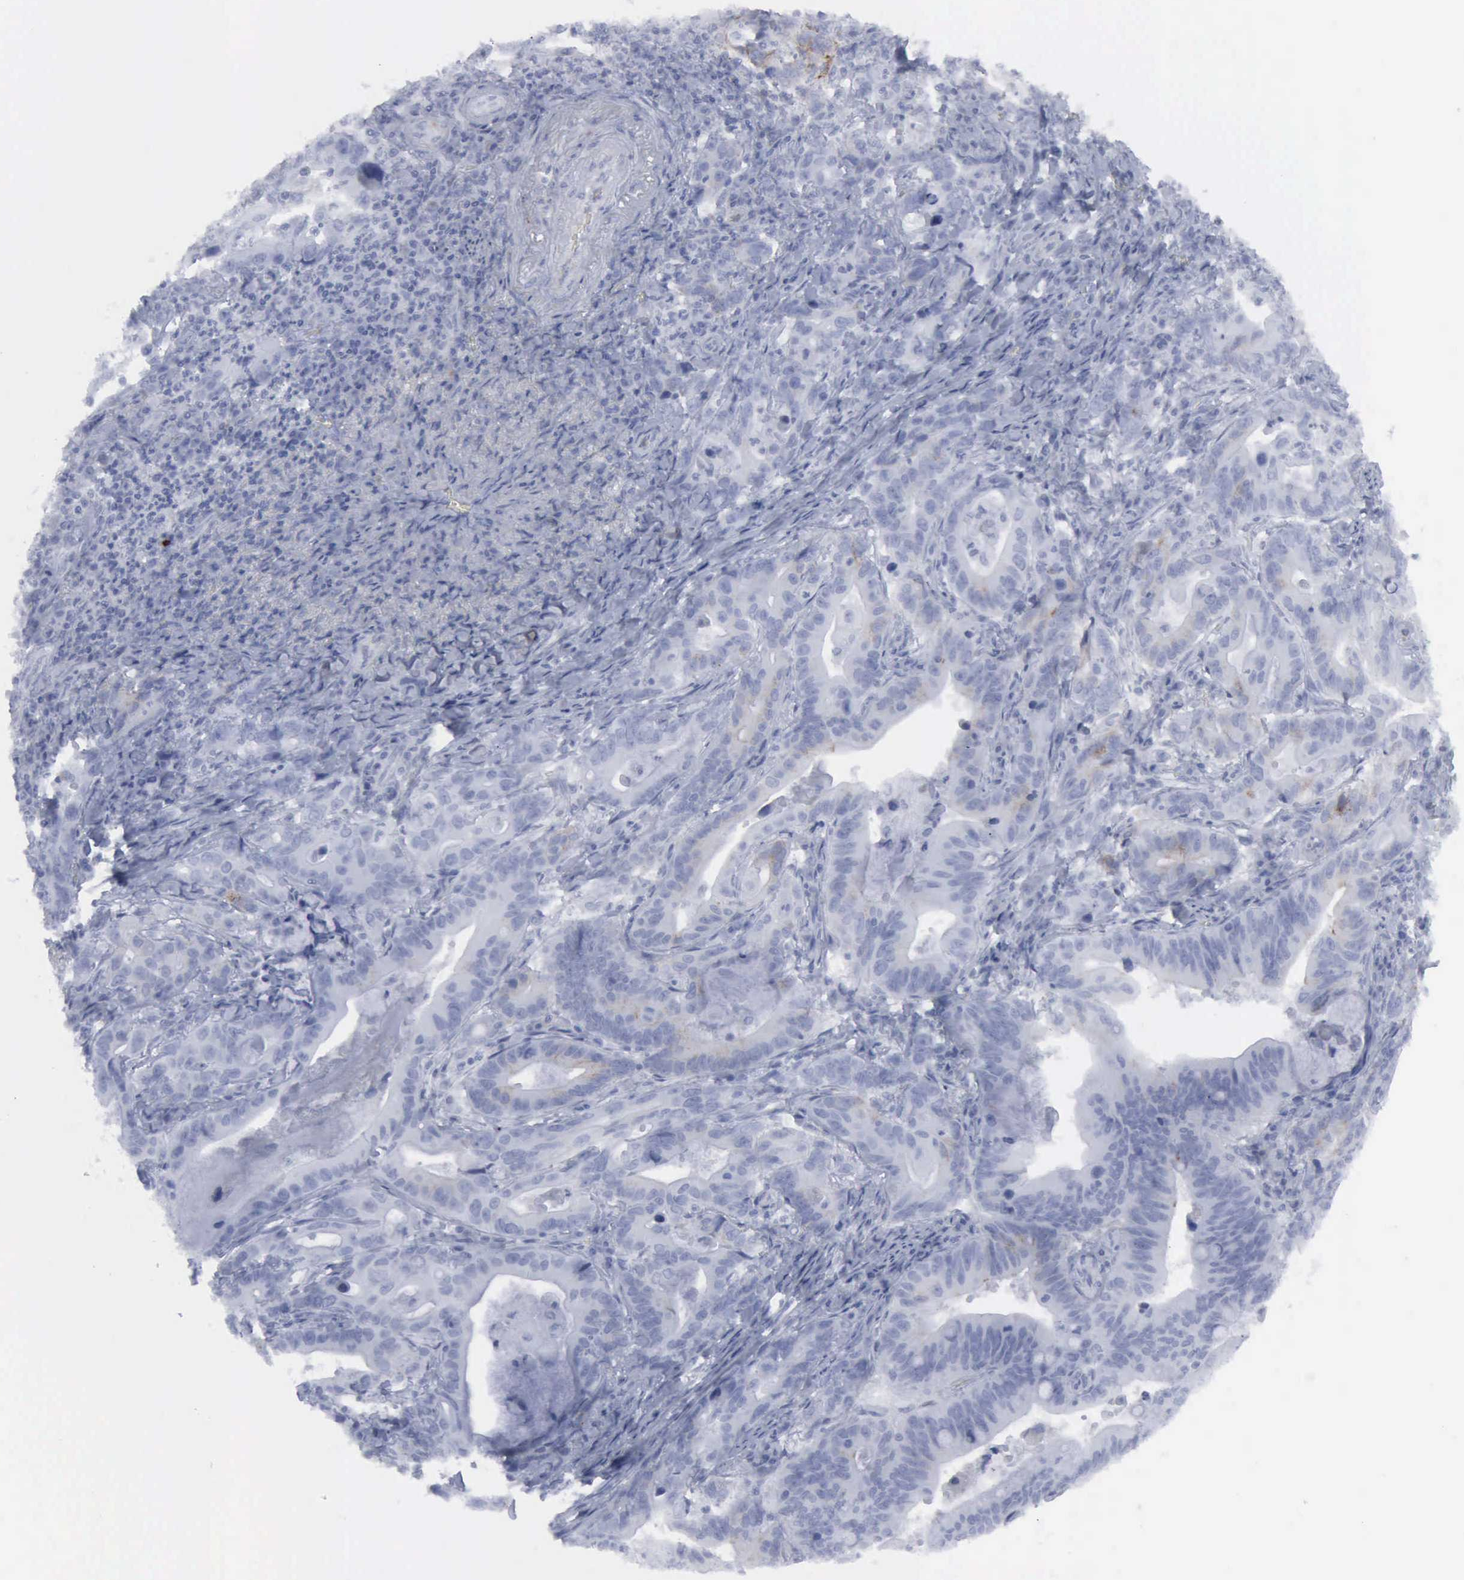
{"staining": {"intensity": "negative", "quantity": "none", "location": "none"}, "tissue": "stomach cancer", "cell_type": "Tumor cells", "image_type": "cancer", "snomed": [{"axis": "morphology", "description": "Adenocarcinoma, NOS"}, {"axis": "topography", "description": "Stomach, upper"}], "caption": "This is an immunohistochemistry (IHC) photomicrograph of human stomach cancer. There is no positivity in tumor cells.", "gene": "VCAM1", "patient": {"sex": "male", "age": 63}}